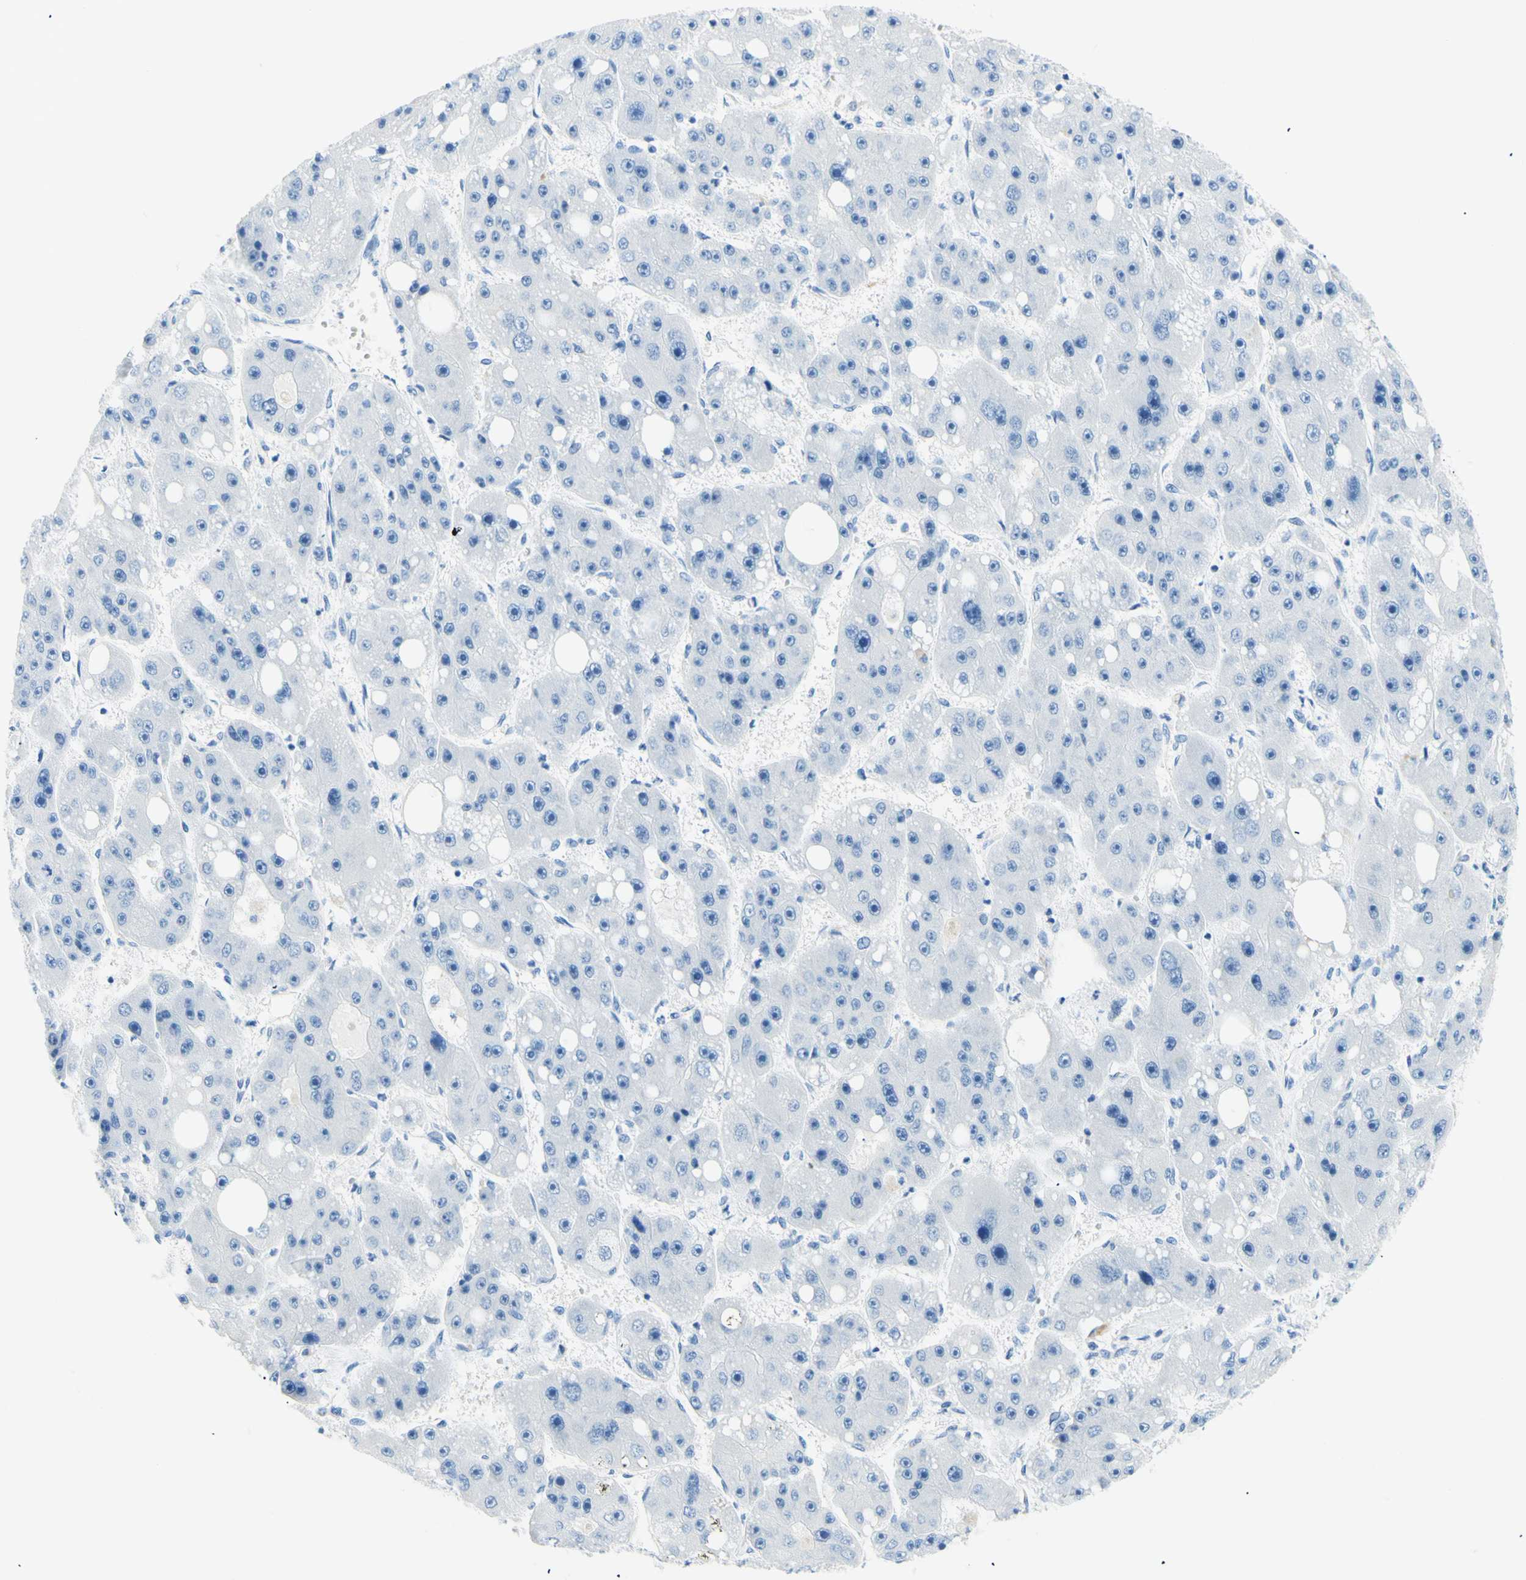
{"staining": {"intensity": "negative", "quantity": "none", "location": "none"}, "tissue": "liver cancer", "cell_type": "Tumor cells", "image_type": "cancer", "snomed": [{"axis": "morphology", "description": "Carcinoma, Hepatocellular, NOS"}, {"axis": "topography", "description": "Liver"}], "caption": "An immunohistochemistry histopathology image of hepatocellular carcinoma (liver) is shown. There is no staining in tumor cells of hepatocellular carcinoma (liver). (DAB IHC visualized using brightfield microscopy, high magnification).", "gene": "MYH2", "patient": {"sex": "female", "age": 61}}